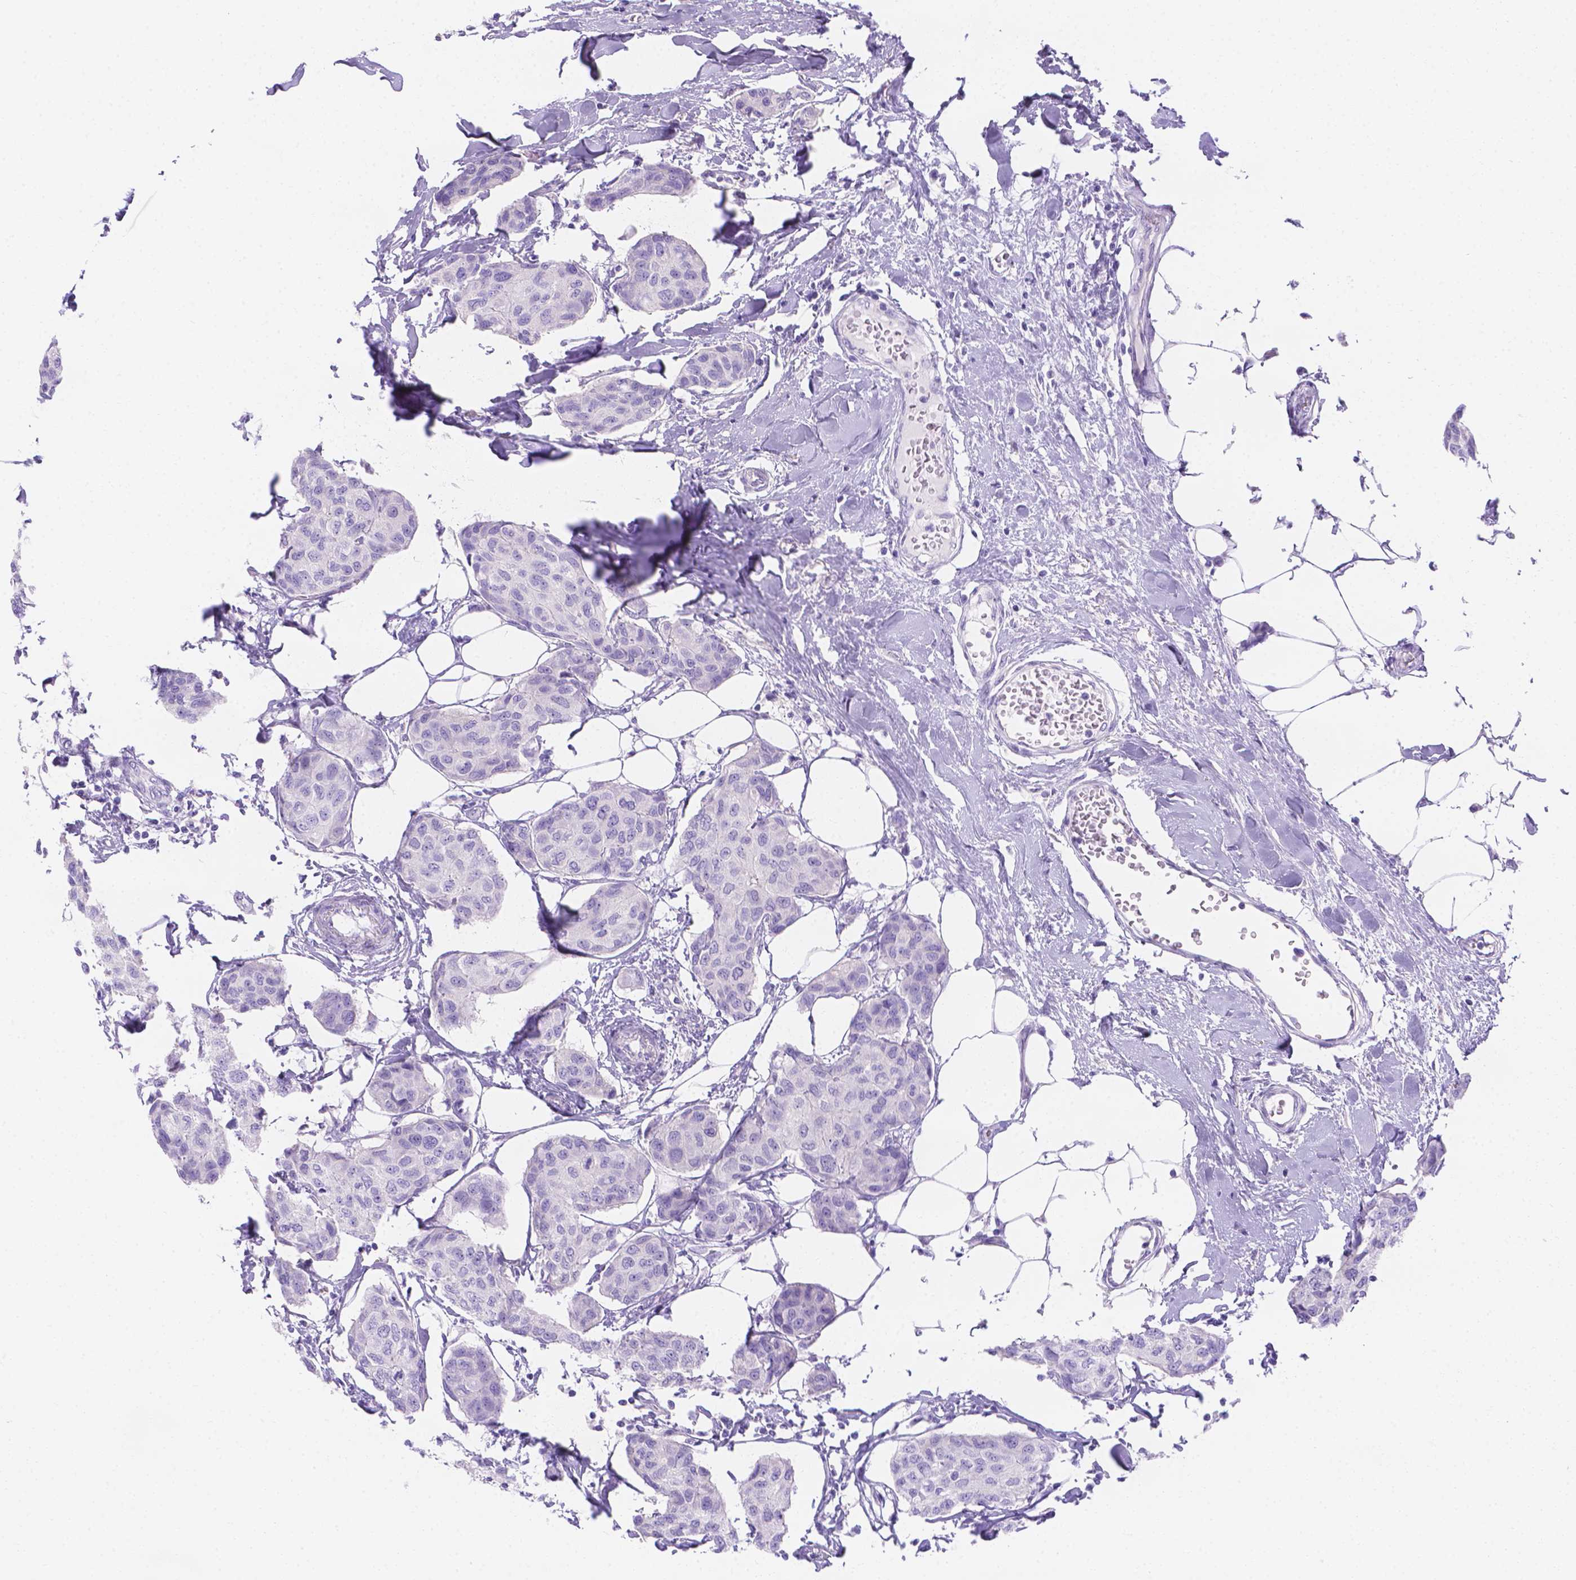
{"staining": {"intensity": "negative", "quantity": "none", "location": "none"}, "tissue": "breast cancer", "cell_type": "Tumor cells", "image_type": "cancer", "snomed": [{"axis": "morphology", "description": "Duct carcinoma"}, {"axis": "topography", "description": "Breast"}], "caption": "IHC micrograph of neoplastic tissue: human breast cancer stained with DAB (3,3'-diaminobenzidine) displays no significant protein staining in tumor cells.", "gene": "MLN", "patient": {"sex": "female", "age": 80}}